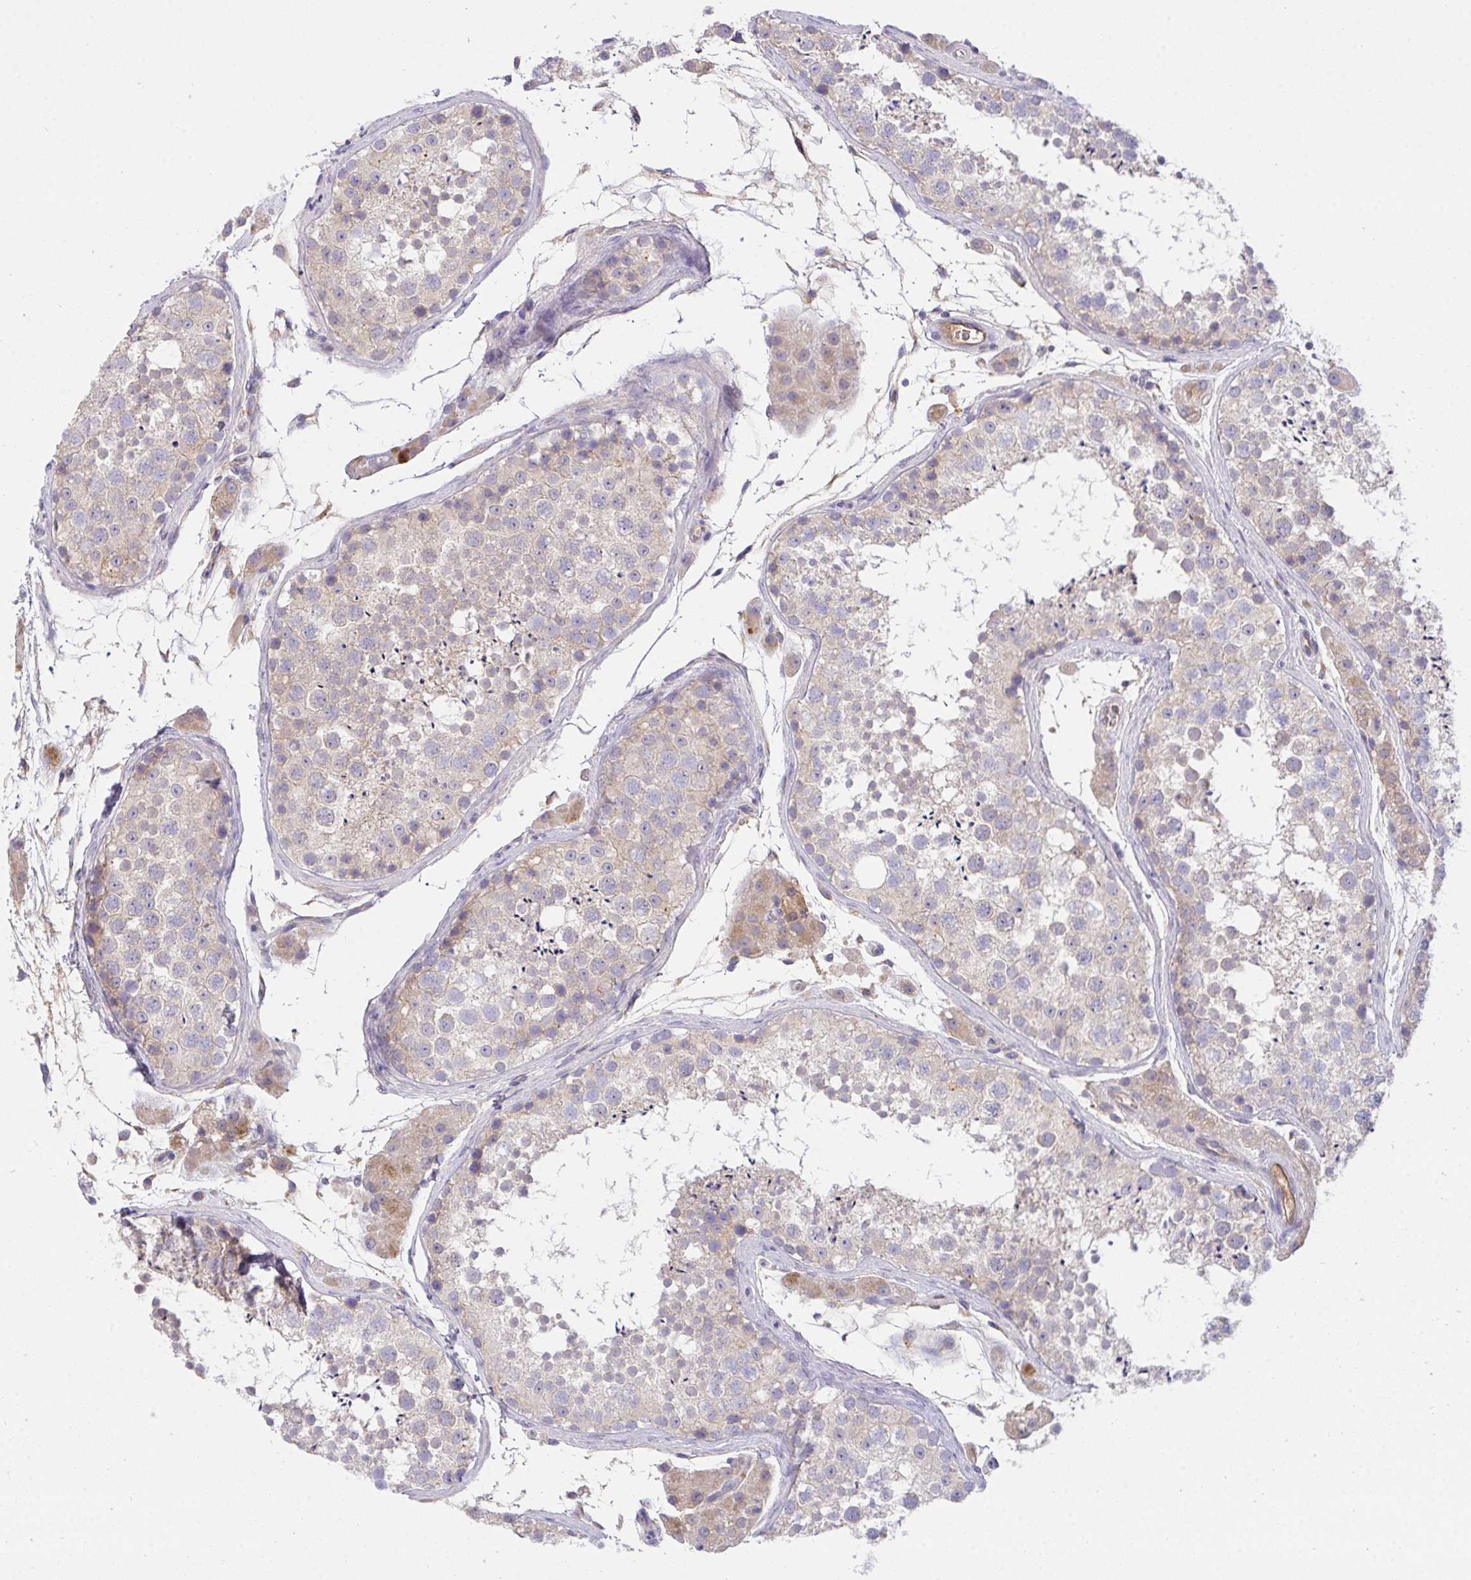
{"staining": {"intensity": "moderate", "quantity": "<25%", "location": "cytoplasmic/membranous"}, "tissue": "testis", "cell_type": "Cells in seminiferous ducts", "image_type": "normal", "snomed": [{"axis": "morphology", "description": "Normal tissue, NOS"}, {"axis": "topography", "description": "Testis"}], "caption": "A brown stain highlights moderate cytoplasmic/membranous staining of a protein in cells in seminiferous ducts of normal human testis. Using DAB (brown) and hematoxylin (blue) stains, captured at high magnification using brightfield microscopy.", "gene": "ZNF581", "patient": {"sex": "male", "age": 41}}